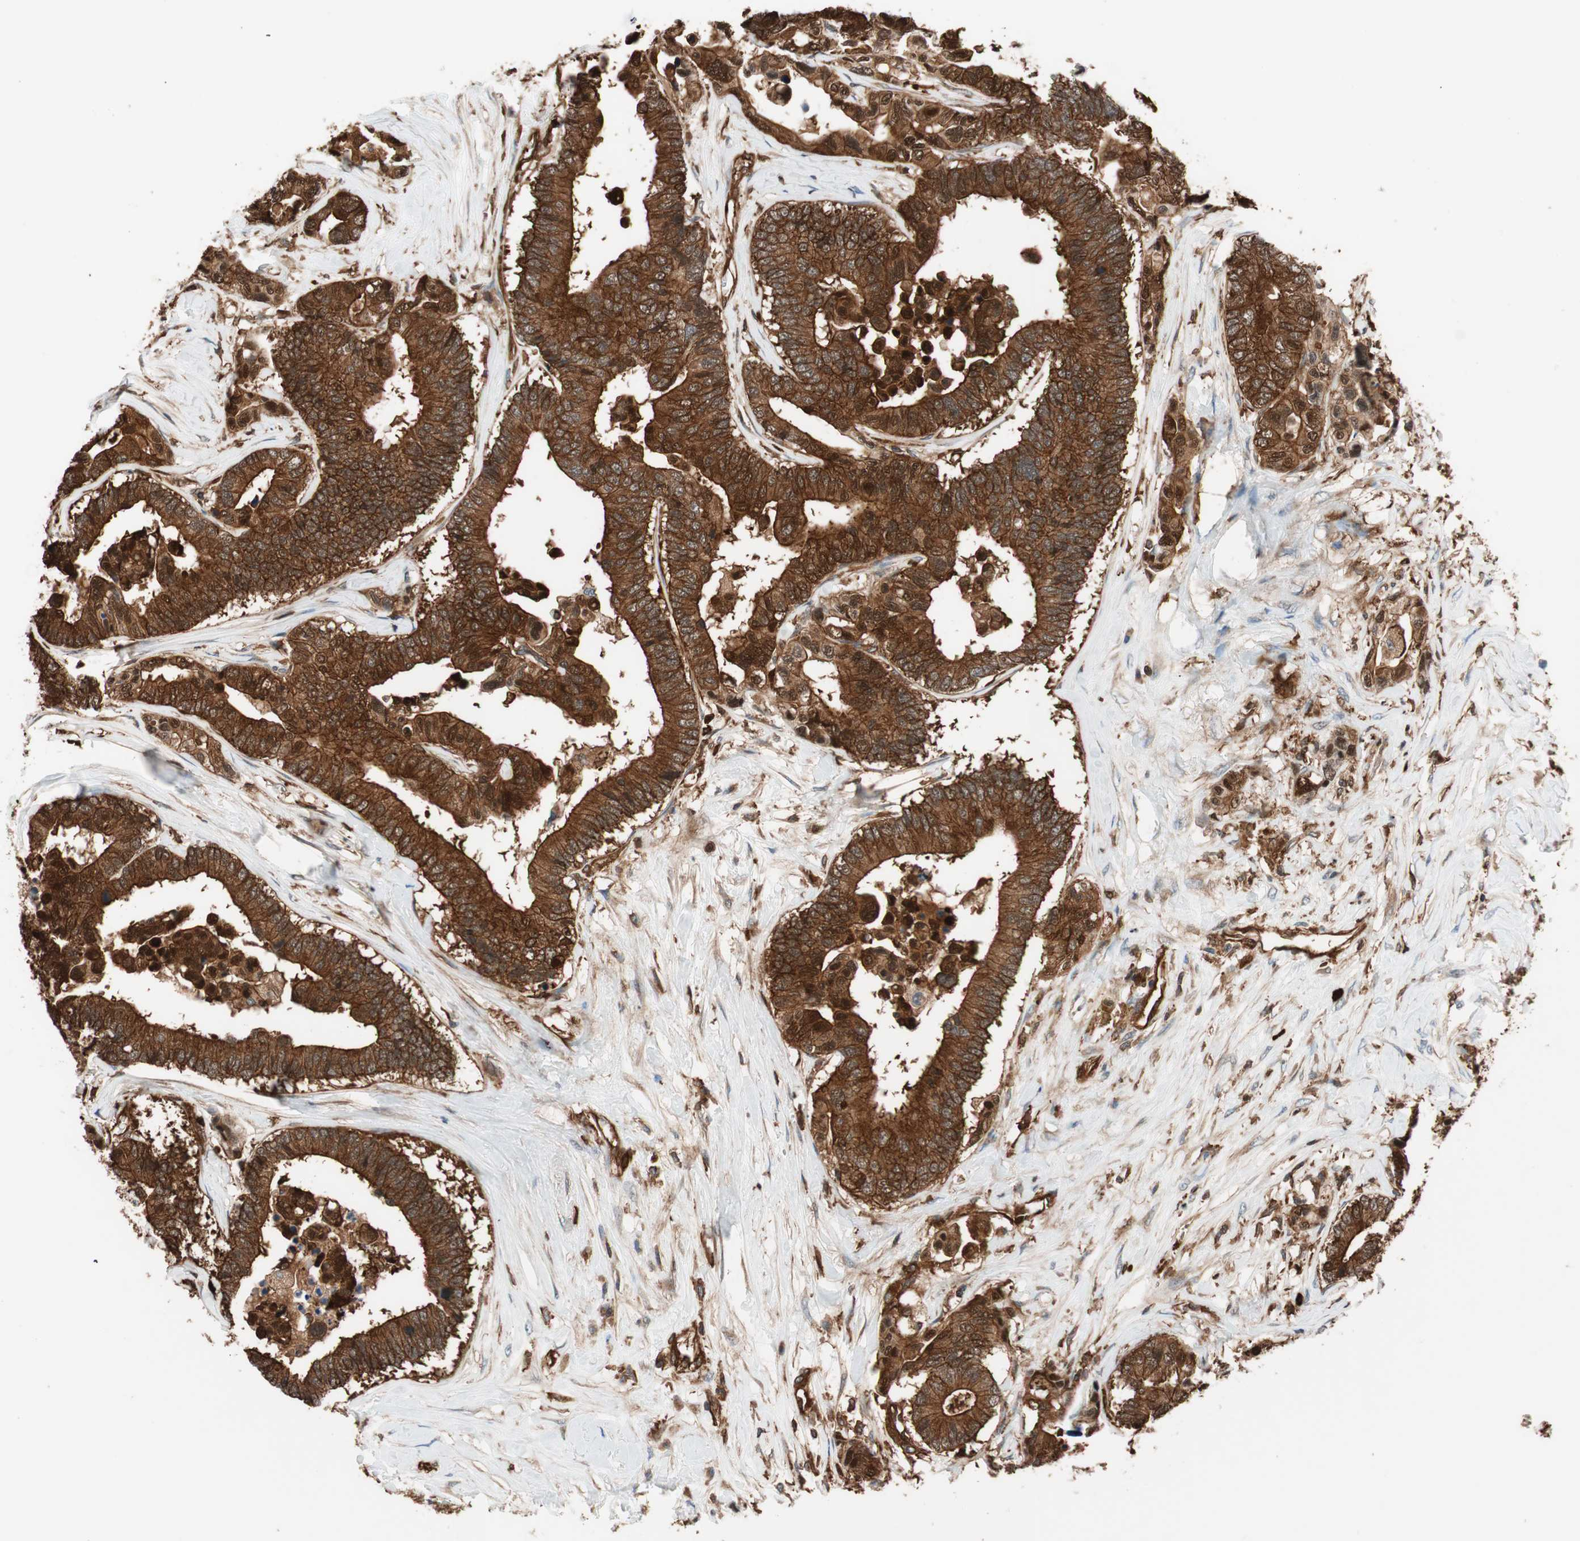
{"staining": {"intensity": "strong", "quantity": ">75%", "location": "cytoplasmic/membranous"}, "tissue": "colorectal cancer", "cell_type": "Tumor cells", "image_type": "cancer", "snomed": [{"axis": "morphology", "description": "Normal tissue, NOS"}, {"axis": "morphology", "description": "Adenocarcinoma, NOS"}, {"axis": "topography", "description": "Colon"}], "caption": "Immunohistochemical staining of colorectal adenocarcinoma exhibits strong cytoplasmic/membranous protein positivity in about >75% of tumor cells.", "gene": "VASP", "patient": {"sex": "male", "age": 82}}